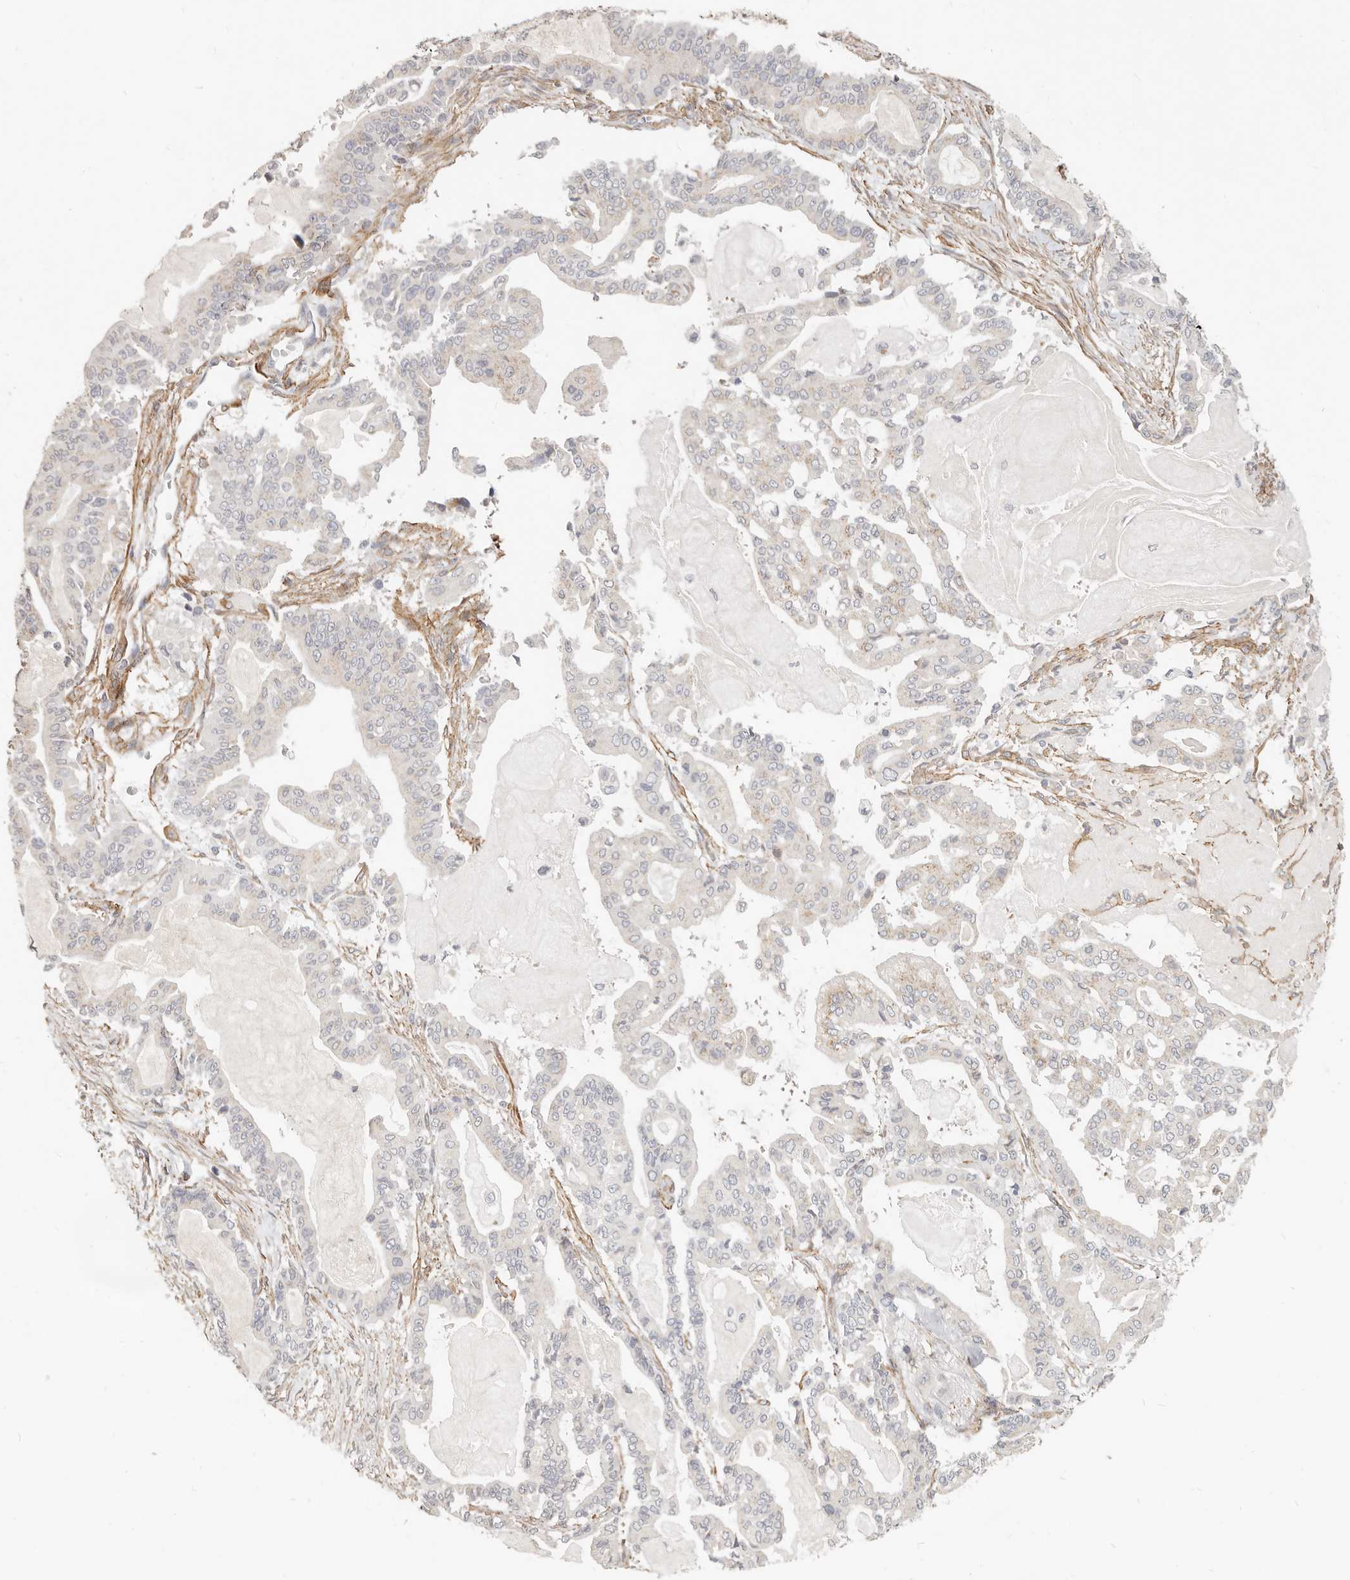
{"staining": {"intensity": "weak", "quantity": "25%-75%", "location": "cytoplasmic/membranous"}, "tissue": "pancreatic cancer", "cell_type": "Tumor cells", "image_type": "cancer", "snomed": [{"axis": "morphology", "description": "Adenocarcinoma, NOS"}, {"axis": "topography", "description": "Pancreas"}], "caption": "Human pancreatic adenocarcinoma stained with a protein marker exhibits weak staining in tumor cells.", "gene": "RABAC1", "patient": {"sex": "male", "age": 63}}